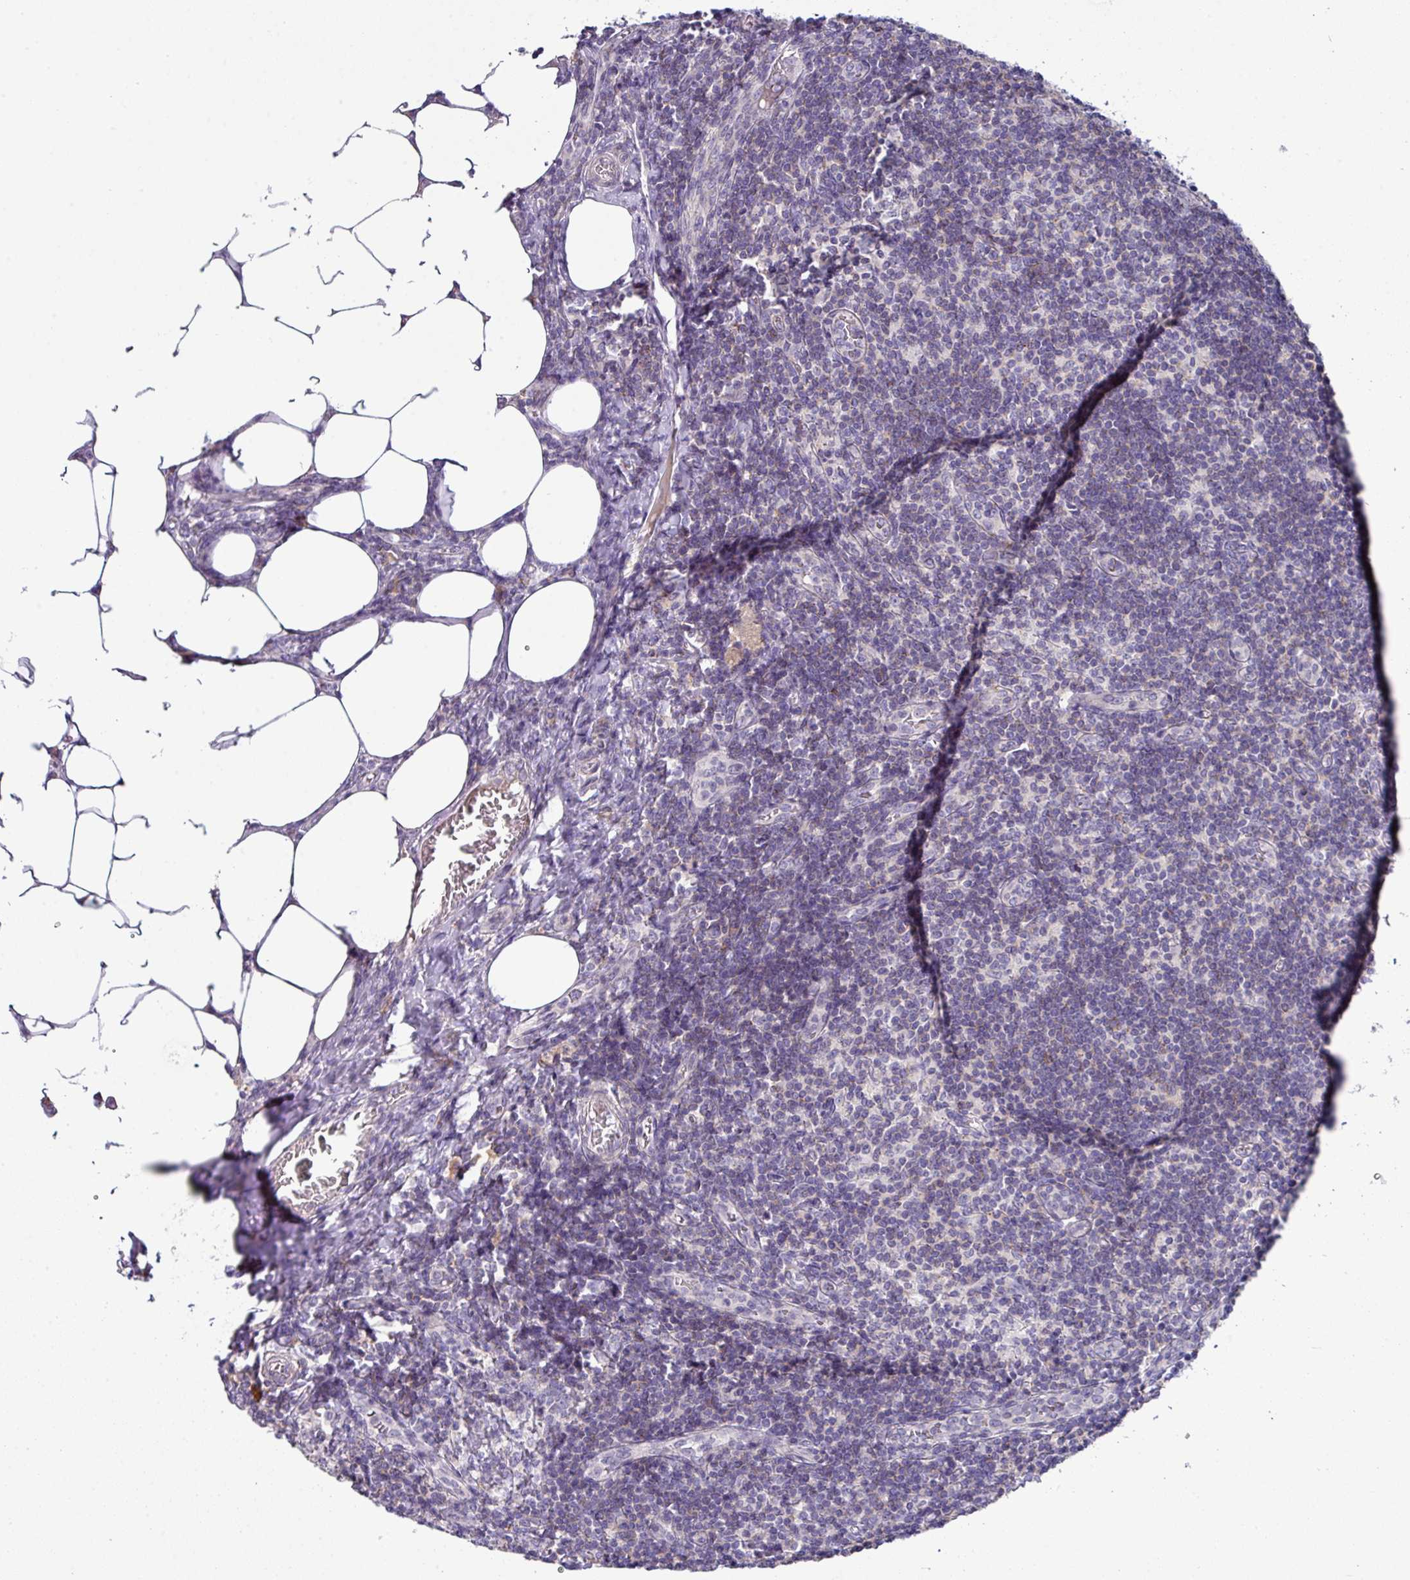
{"staining": {"intensity": "negative", "quantity": "none", "location": "none"}, "tissue": "lymph node", "cell_type": "Germinal center cells", "image_type": "normal", "snomed": [{"axis": "morphology", "description": "Normal tissue, NOS"}, {"axis": "topography", "description": "Lymph node"}], "caption": "This image is of normal lymph node stained with immunohistochemistry to label a protein in brown with the nuclei are counter-stained blue. There is no staining in germinal center cells.", "gene": "SLAMF6", "patient": {"sex": "female", "age": 59}}